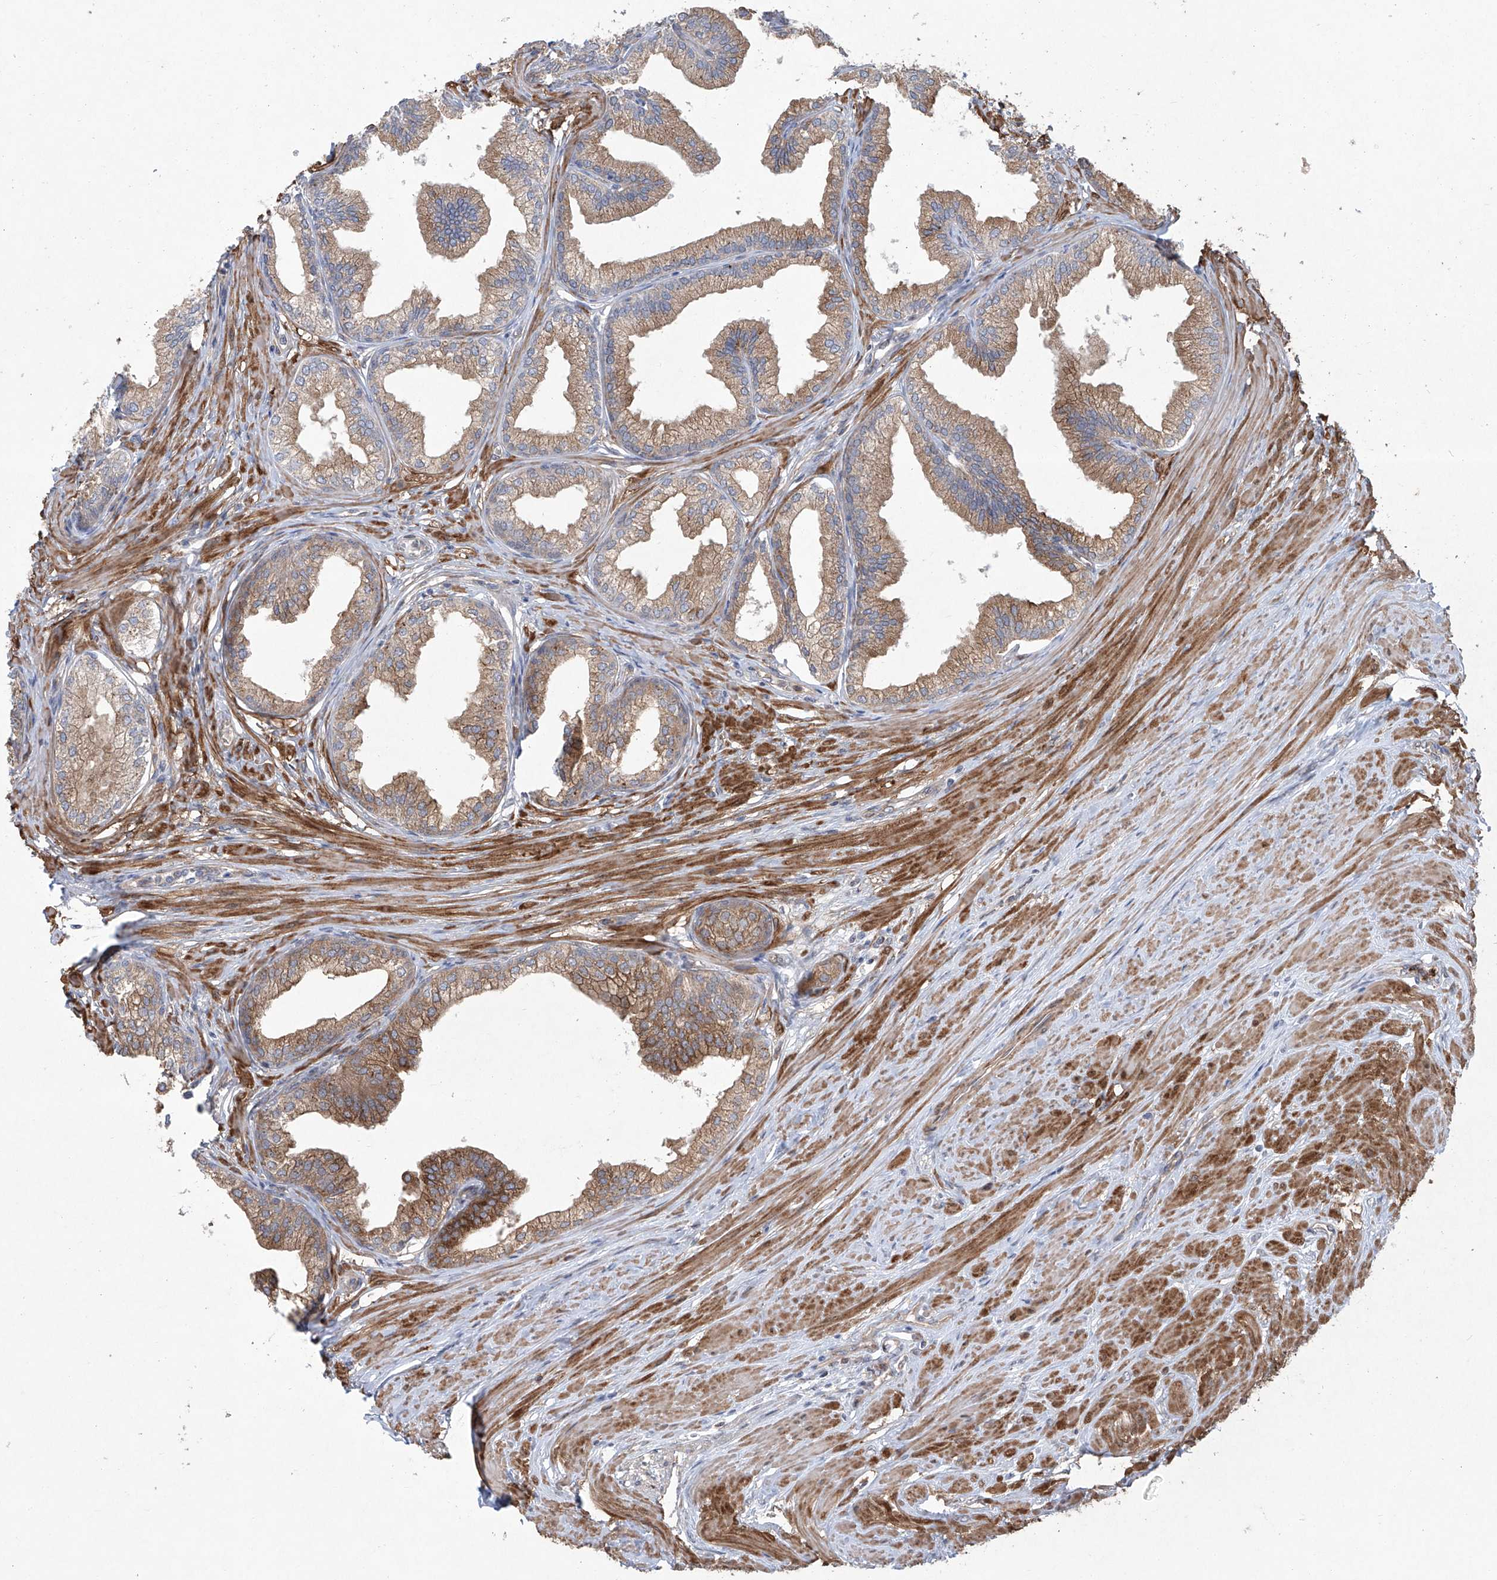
{"staining": {"intensity": "moderate", "quantity": ">75%", "location": "cytoplasmic/membranous"}, "tissue": "prostate", "cell_type": "Glandular cells", "image_type": "normal", "snomed": [{"axis": "morphology", "description": "Normal tissue, NOS"}, {"axis": "morphology", "description": "Urothelial carcinoma, Low grade"}, {"axis": "topography", "description": "Urinary bladder"}, {"axis": "topography", "description": "Prostate"}], "caption": "Glandular cells show medium levels of moderate cytoplasmic/membranous staining in approximately >75% of cells in unremarkable human prostate.", "gene": "KLC4", "patient": {"sex": "male", "age": 60}}